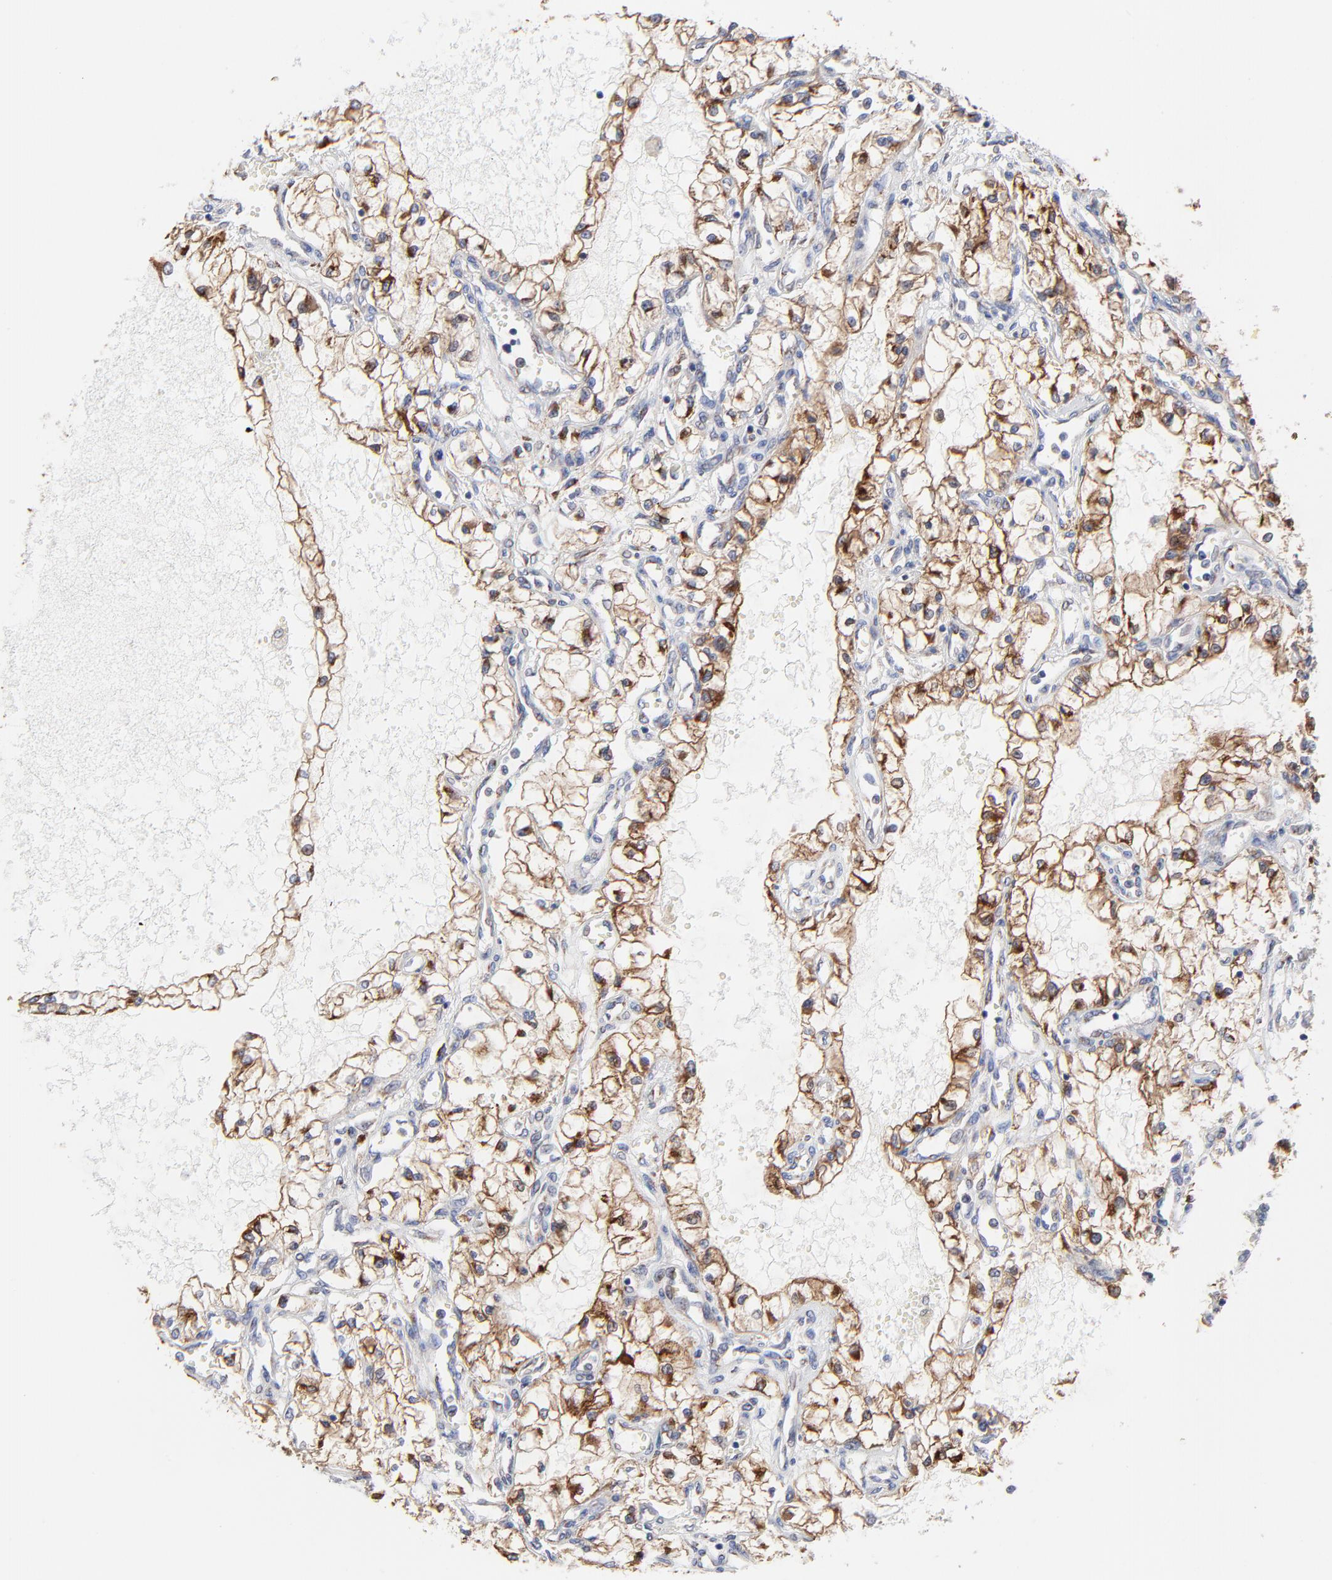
{"staining": {"intensity": "moderate", "quantity": ">75%", "location": "cytoplasmic/membranous"}, "tissue": "renal cancer", "cell_type": "Tumor cells", "image_type": "cancer", "snomed": [{"axis": "morphology", "description": "Adenocarcinoma, NOS"}, {"axis": "topography", "description": "Kidney"}], "caption": "High-power microscopy captured an IHC micrograph of renal adenocarcinoma, revealing moderate cytoplasmic/membranous positivity in about >75% of tumor cells.", "gene": "LMAN1", "patient": {"sex": "male", "age": 61}}